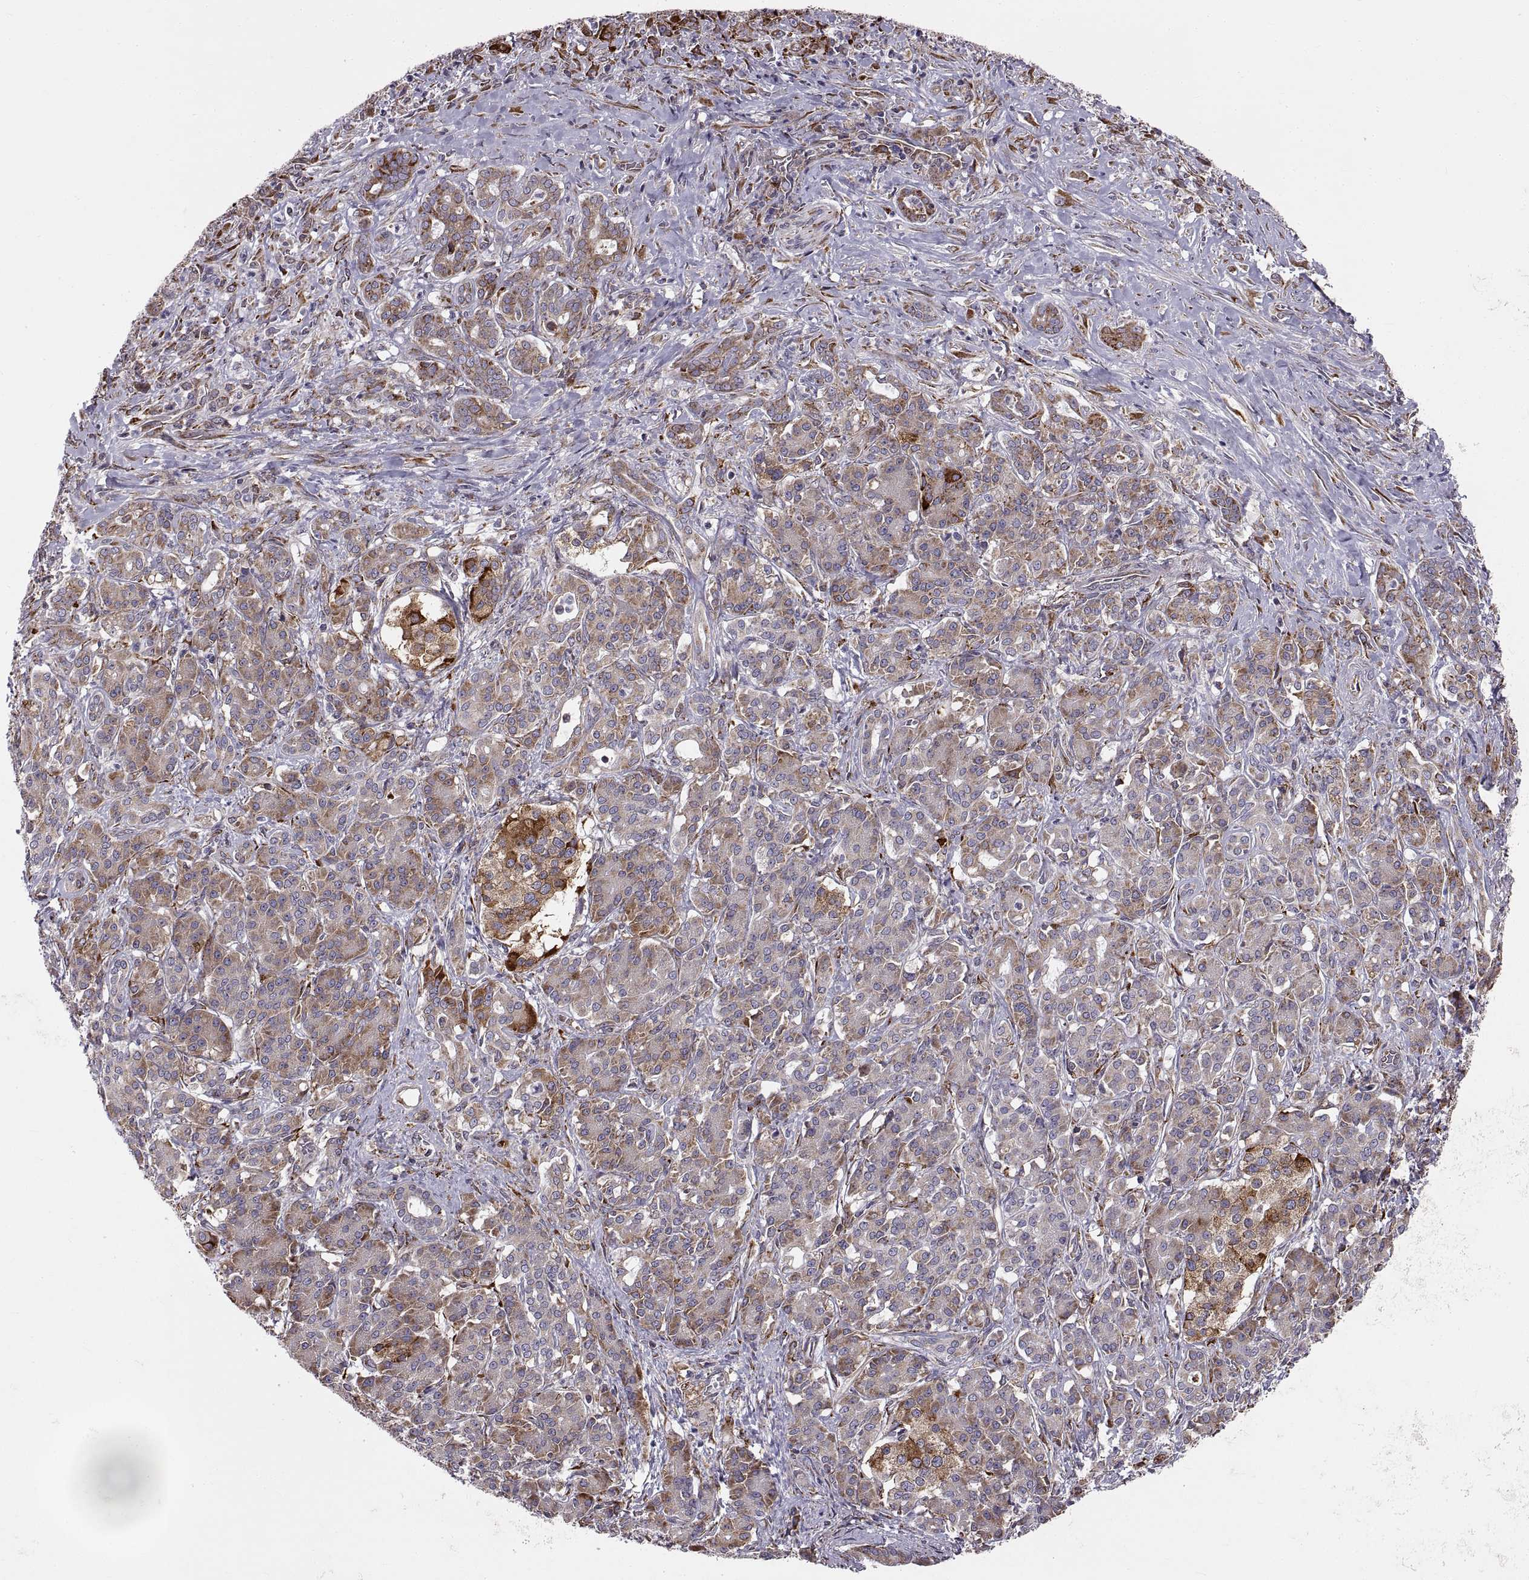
{"staining": {"intensity": "moderate", "quantity": ">75%", "location": "cytoplasmic/membranous"}, "tissue": "pancreatic cancer", "cell_type": "Tumor cells", "image_type": "cancer", "snomed": [{"axis": "morphology", "description": "Normal tissue, NOS"}, {"axis": "morphology", "description": "Inflammation, NOS"}, {"axis": "morphology", "description": "Adenocarcinoma, NOS"}, {"axis": "topography", "description": "Pancreas"}], "caption": "The histopathology image shows a brown stain indicating the presence of a protein in the cytoplasmic/membranous of tumor cells in pancreatic cancer.", "gene": "PLEKHB2", "patient": {"sex": "male", "age": 57}}